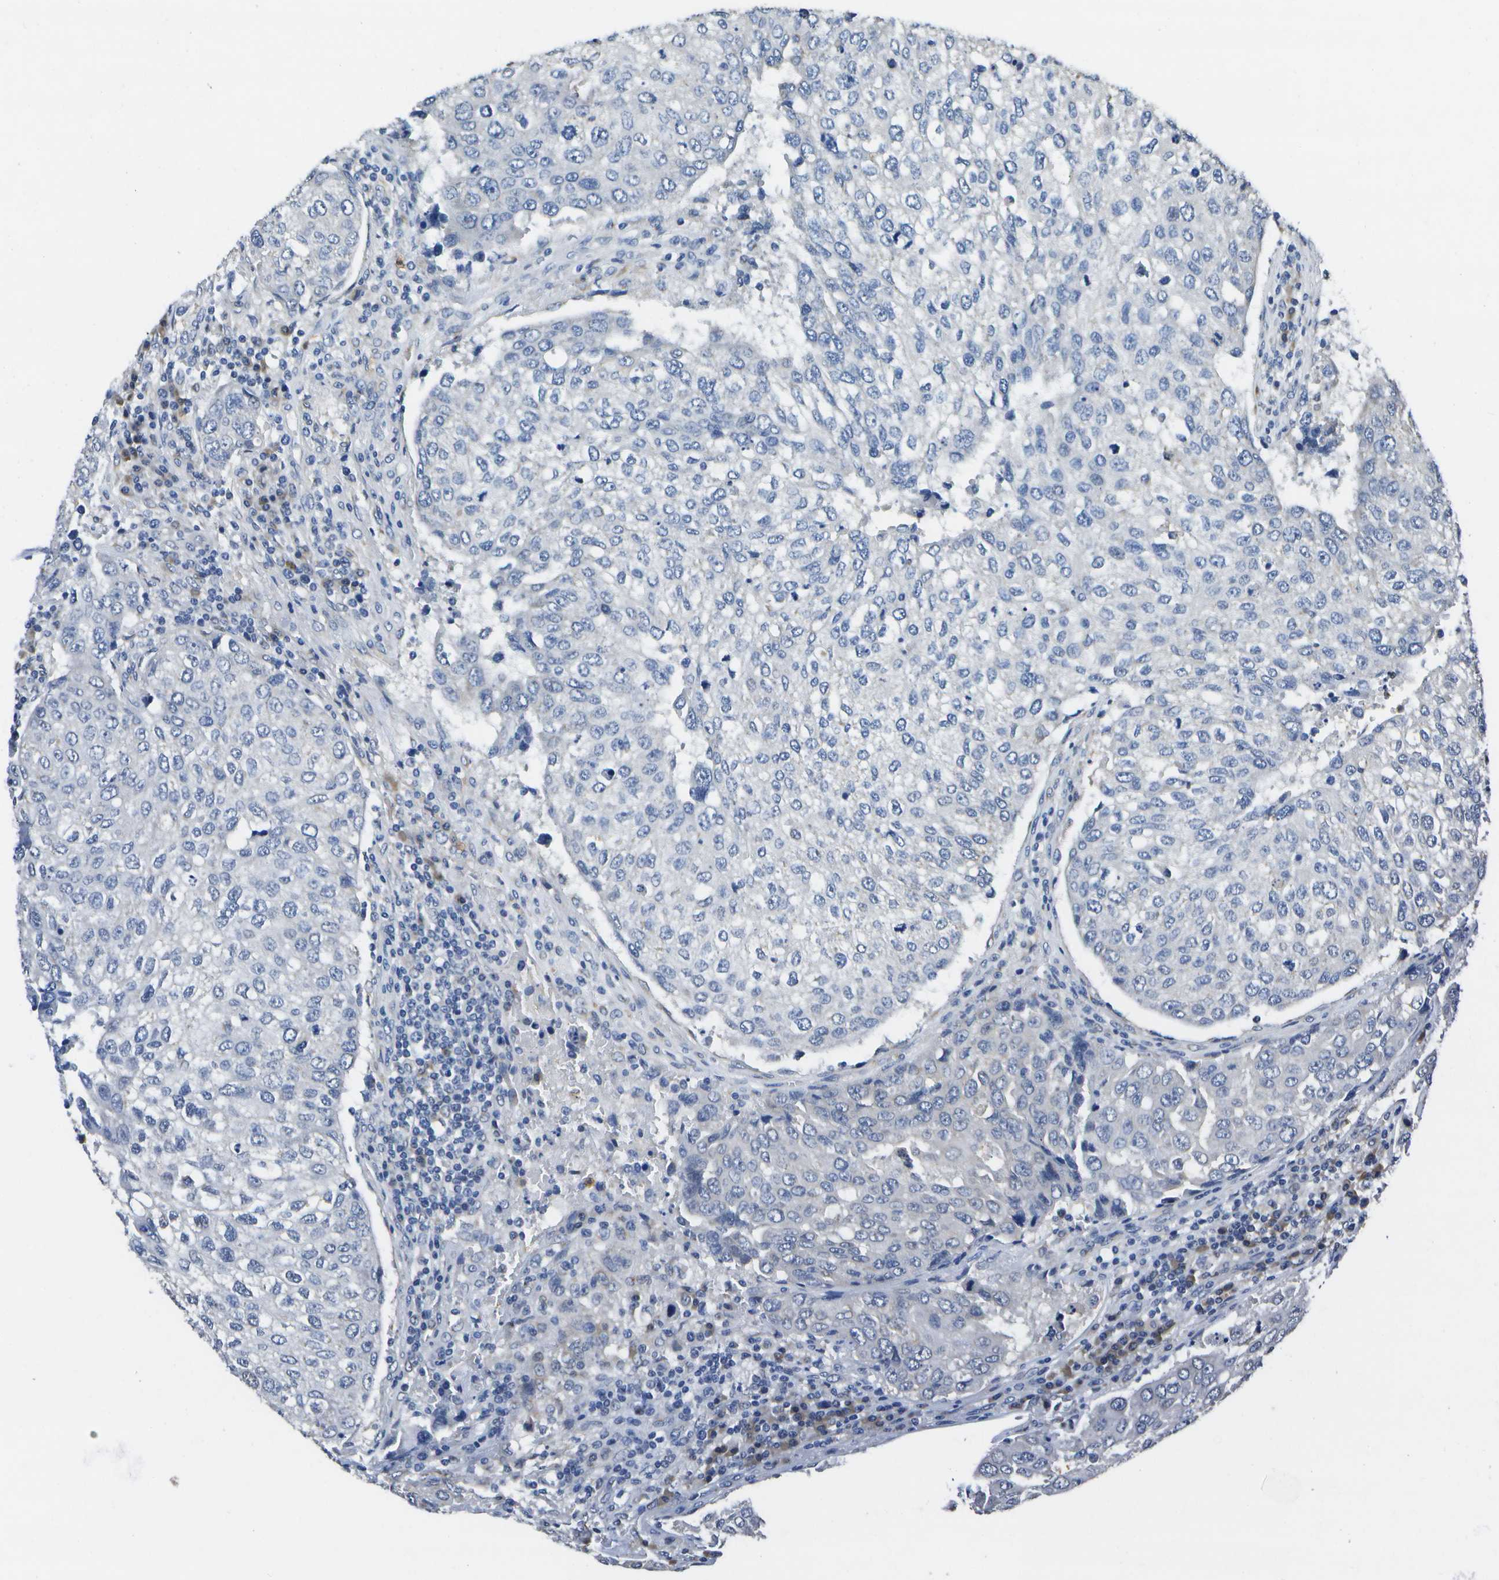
{"staining": {"intensity": "negative", "quantity": "none", "location": "none"}, "tissue": "urothelial cancer", "cell_type": "Tumor cells", "image_type": "cancer", "snomed": [{"axis": "morphology", "description": "Urothelial carcinoma, High grade"}, {"axis": "topography", "description": "Lymph node"}, {"axis": "topography", "description": "Urinary bladder"}], "caption": "Tumor cells show no significant expression in high-grade urothelial carcinoma. The staining is performed using DAB brown chromogen with nuclei counter-stained in using hematoxylin.", "gene": "DSE", "patient": {"sex": "male", "age": 51}}